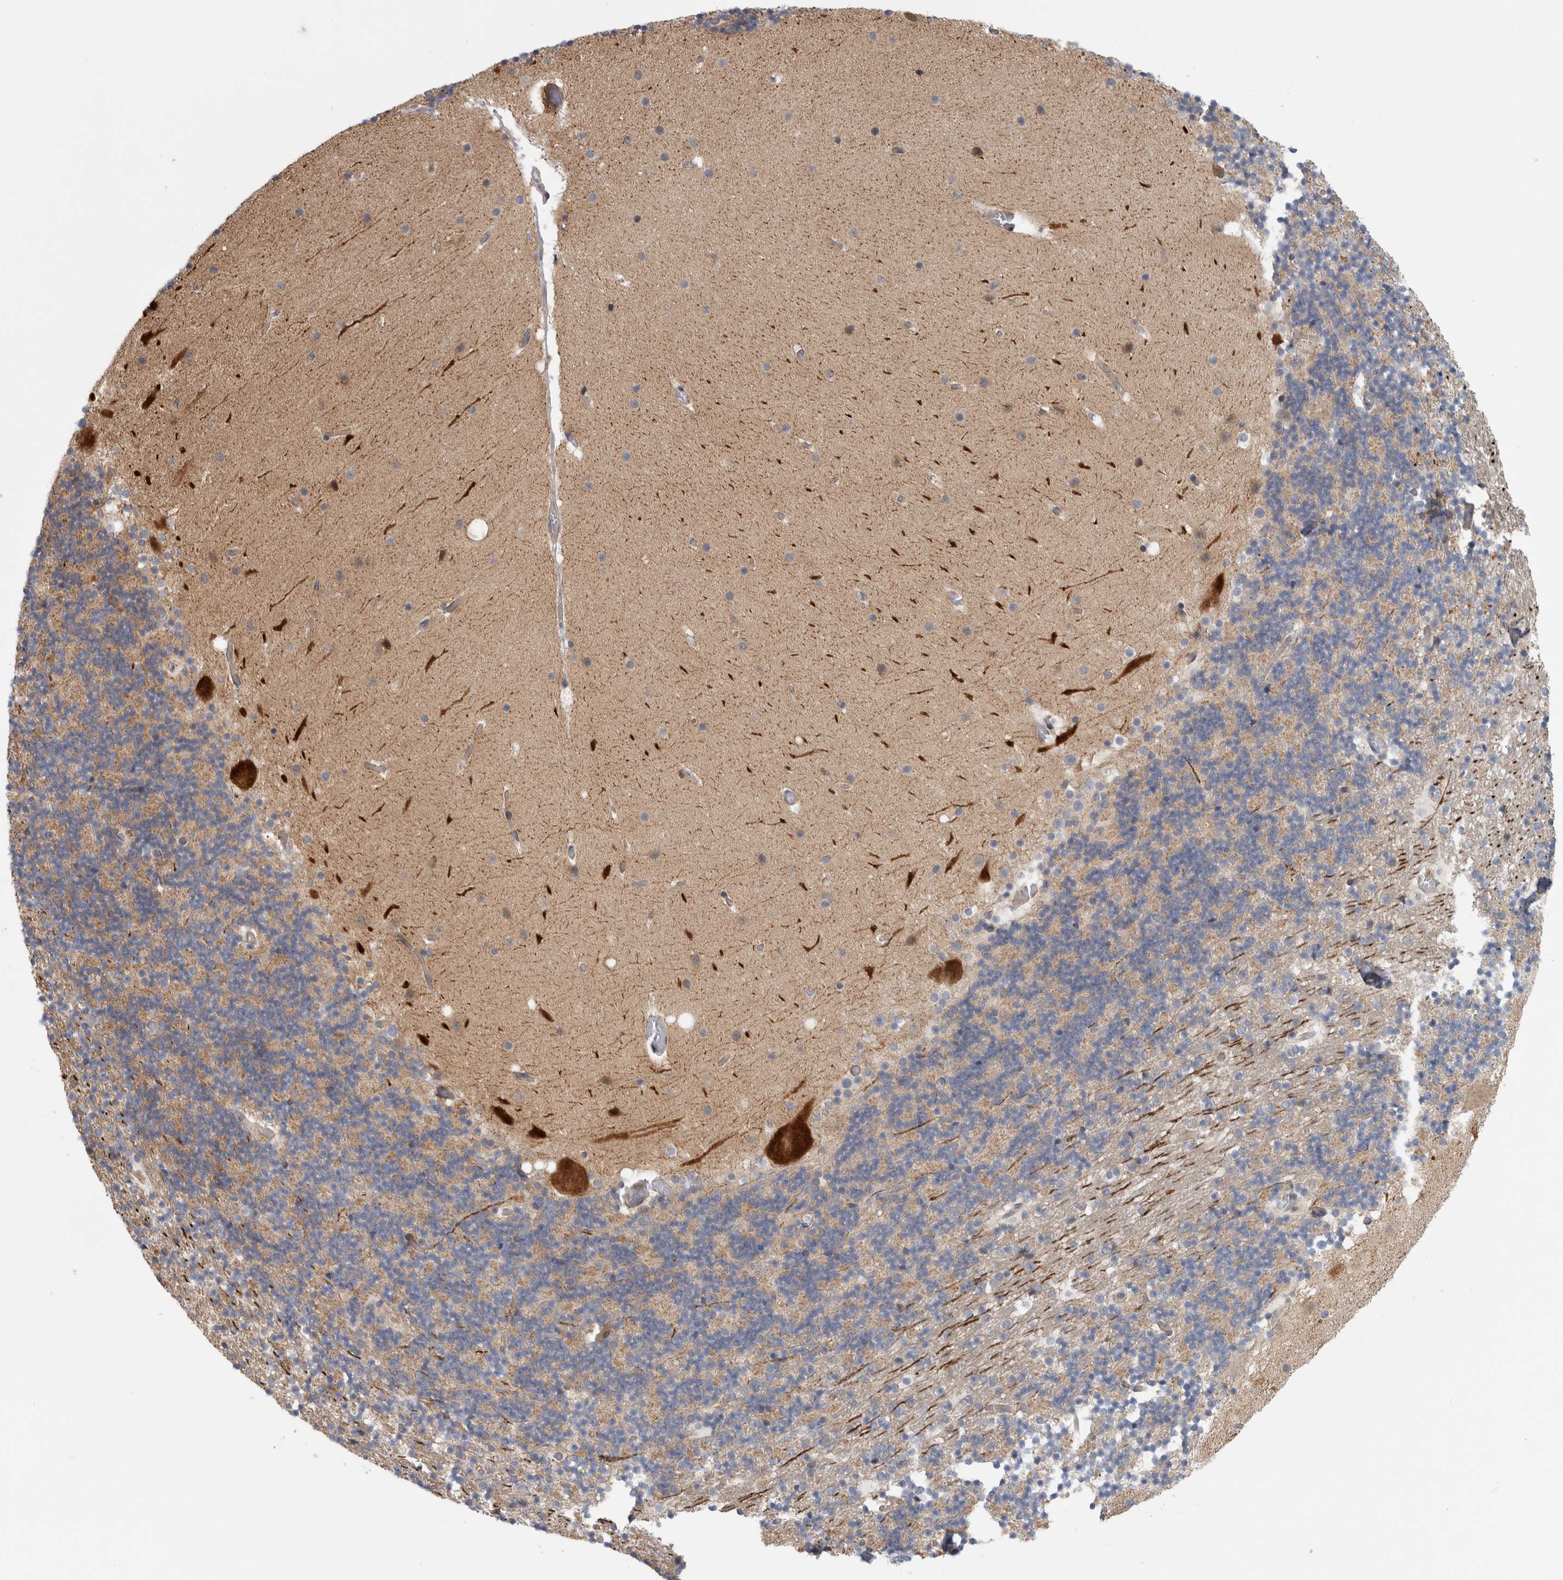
{"staining": {"intensity": "negative", "quantity": "none", "location": "none"}, "tissue": "cerebellum", "cell_type": "Cells in granular layer", "image_type": "normal", "snomed": [{"axis": "morphology", "description": "Normal tissue, NOS"}, {"axis": "topography", "description": "Cerebellum"}], "caption": "This is a image of immunohistochemistry staining of benign cerebellum, which shows no expression in cells in granular layer.", "gene": "ZNF804B", "patient": {"sex": "male", "age": 57}}